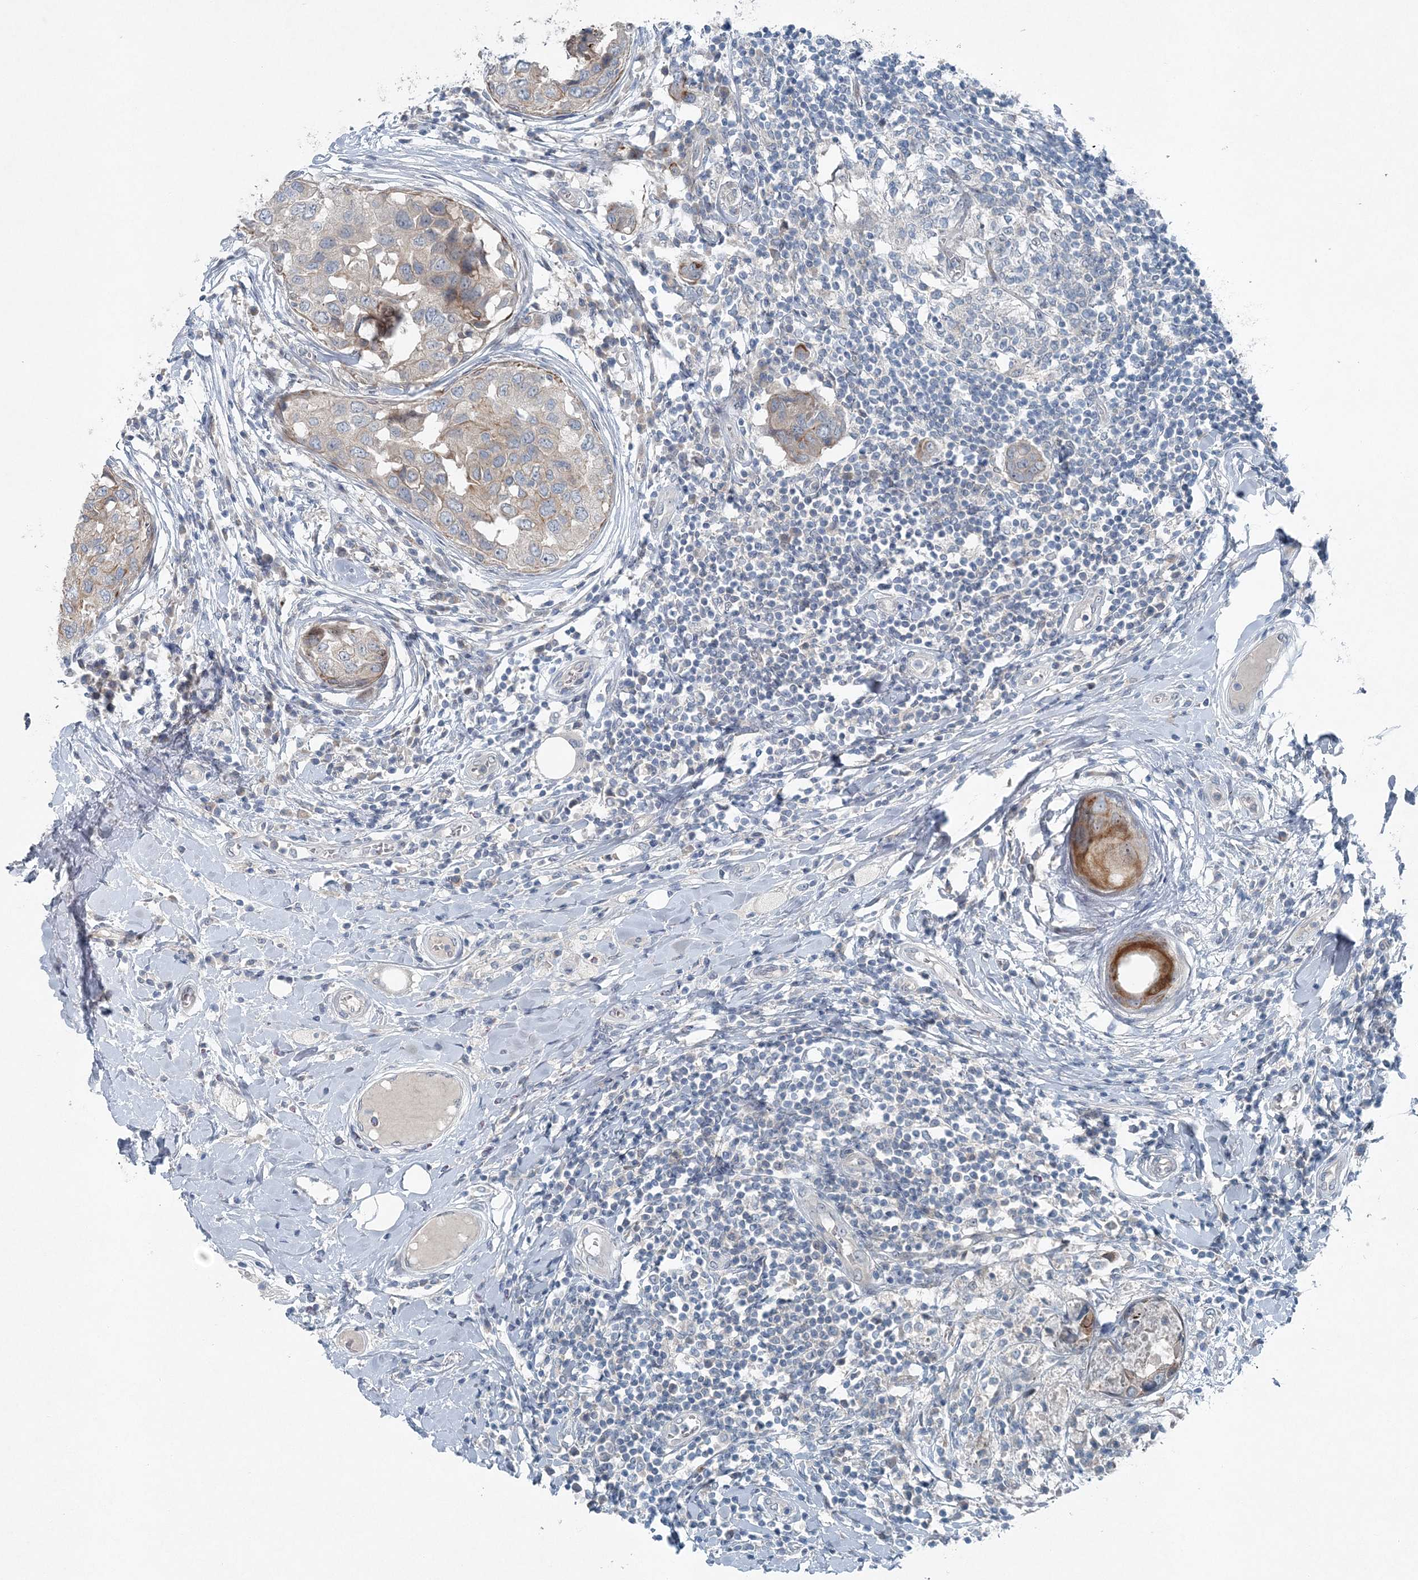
{"staining": {"intensity": "strong", "quantity": "25%-75%", "location": "cytoplasmic/membranous"}, "tissue": "breast cancer", "cell_type": "Tumor cells", "image_type": "cancer", "snomed": [{"axis": "morphology", "description": "Duct carcinoma"}, {"axis": "topography", "description": "Breast"}], "caption": "A micrograph of human breast cancer (intraductal carcinoma) stained for a protein demonstrates strong cytoplasmic/membranous brown staining in tumor cells.", "gene": "KIAA1586", "patient": {"sex": "female", "age": 27}}